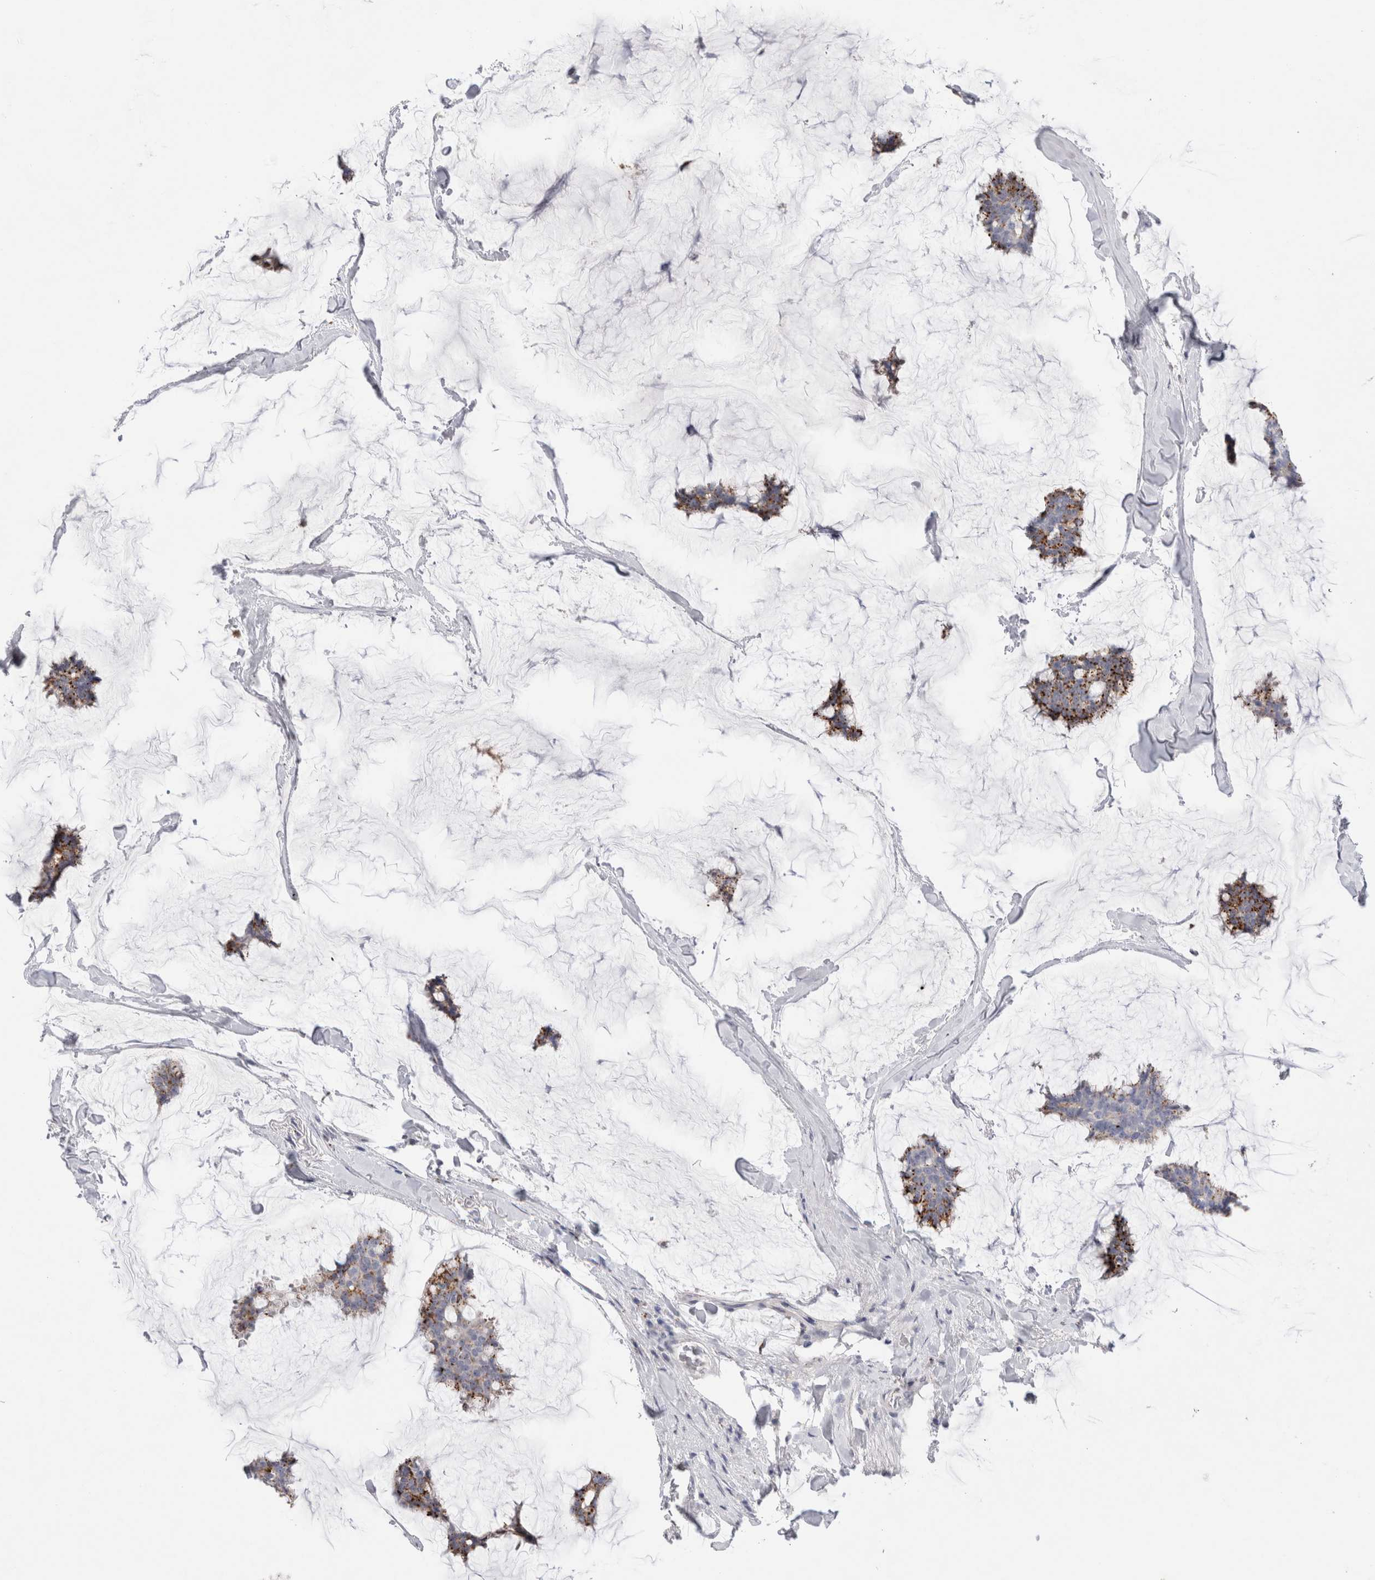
{"staining": {"intensity": "strong", "quantity": "25%-75%", "location": "cytoplasmic/membranous"}, "tissue": "breast cancer", "cell_type": "Tumor cells", "image_type": "cancer", "snomed": [{"axis": "morphology", "description": "Duct carcinoma"}, {"axis": "topography", "description": "Breast"}], "caption": "Protein expression analysis of human invasive ductal carcinoma (breast) reveals strong cytoplasmic/membranous expression in about 25%-75% of tumor cells. (IHC, brightfield microscopy, high magnification).", "gene": "GAA", "patient": {"sex": "female", "age": 93}}